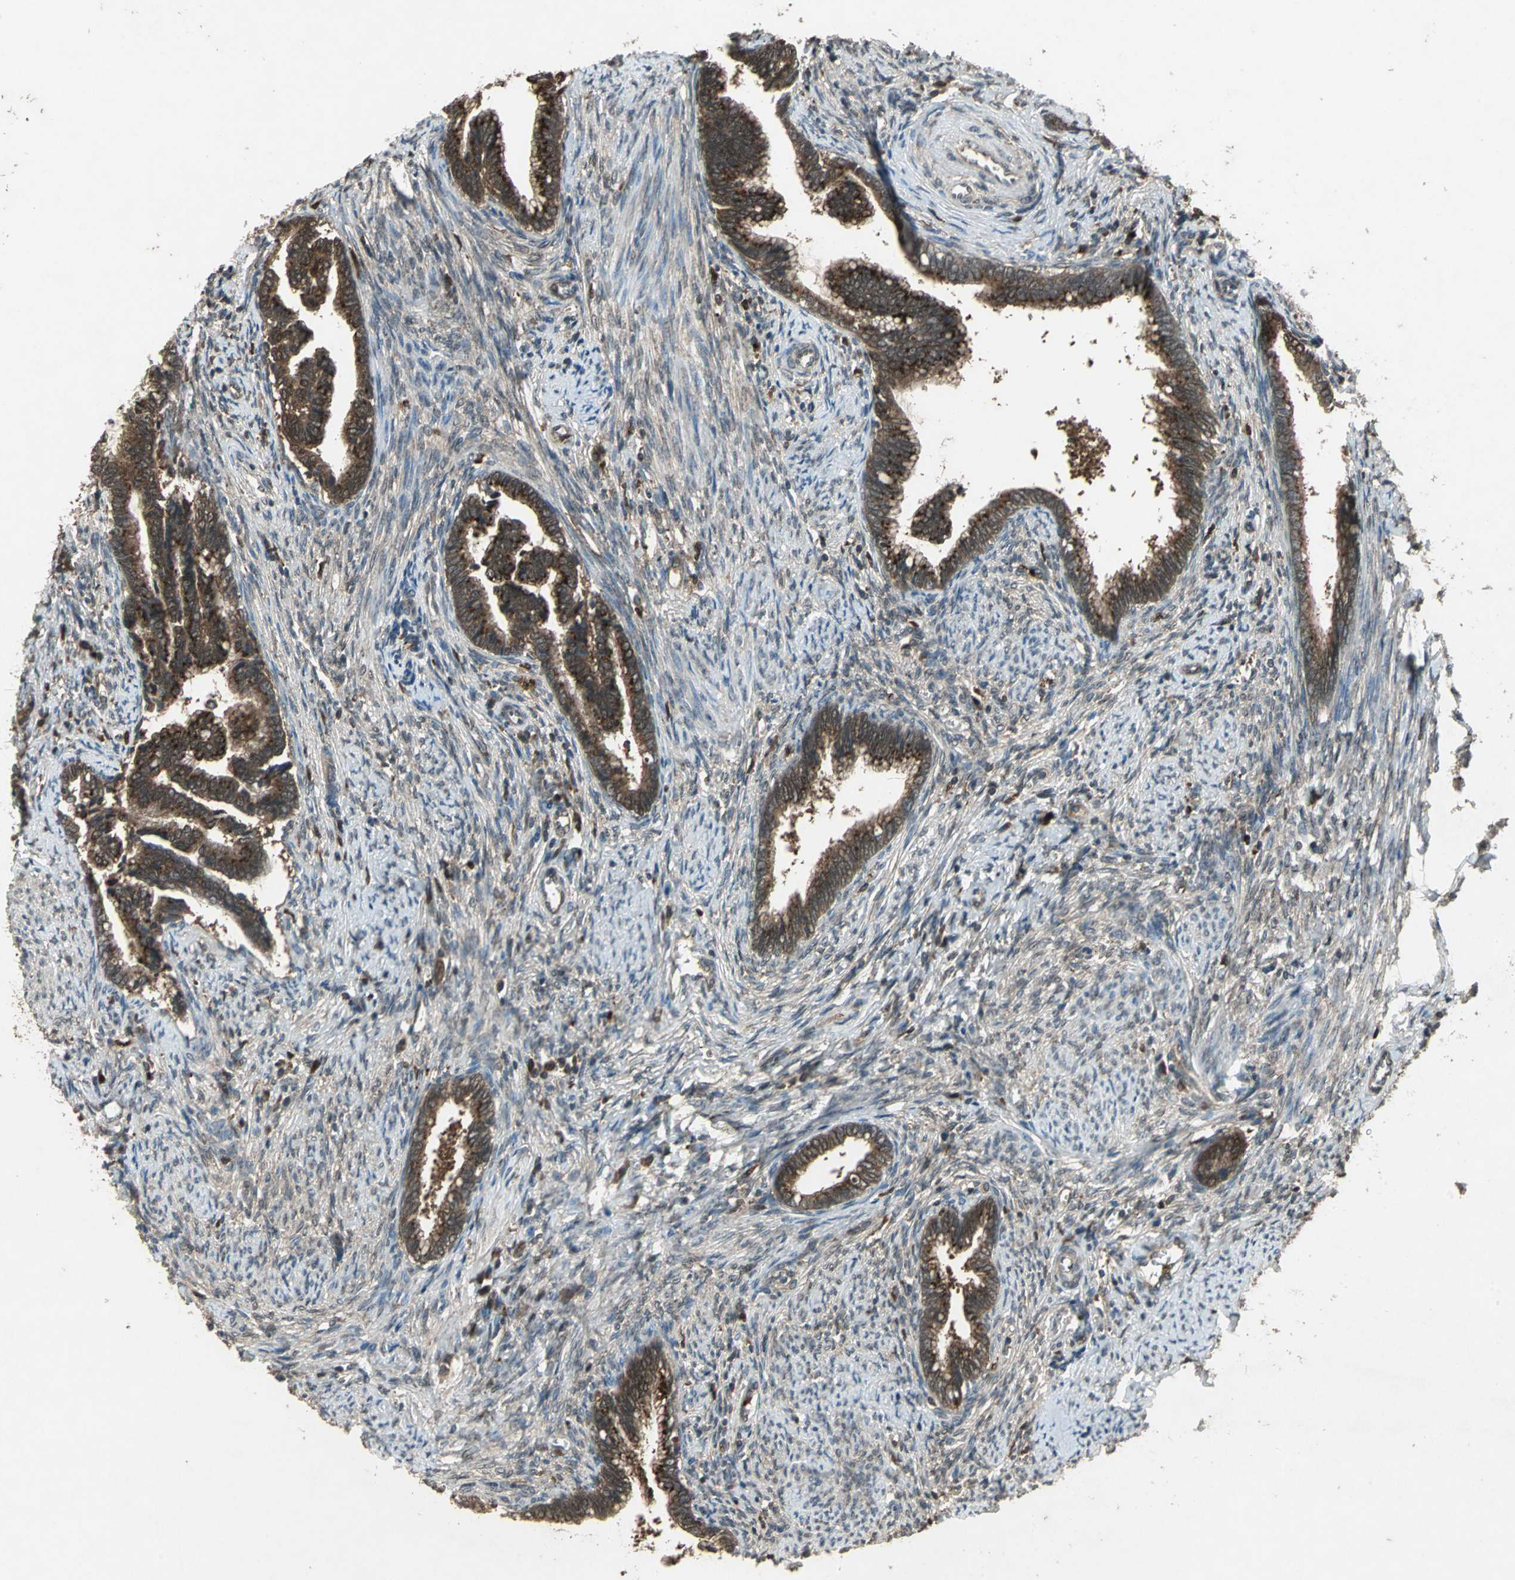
{"staining": {"intensity": "strong", "quantity": ">75%", "location": "cytoplasmic/membranous"}, "tissue": "cervical cancer", "cell_type": "Tumor cells", "image_type": "cancer", "snomed": [{"axis": "morphology", "description": "Adenocarcinoma, NOS"}, {"axis": "topography", "description": "Cervix"}], "caption": "Strong cytoplasmic/membranous protein positivity is seen in about >75% of tumor cells in cervical adenocarcinoma. (DAB (3,3'-diaminobenzidine) = brown stain, brightfield microscopy at high magnification).", "gene": "PYCARD", "patient": {"sex": "female", "age": 44}}